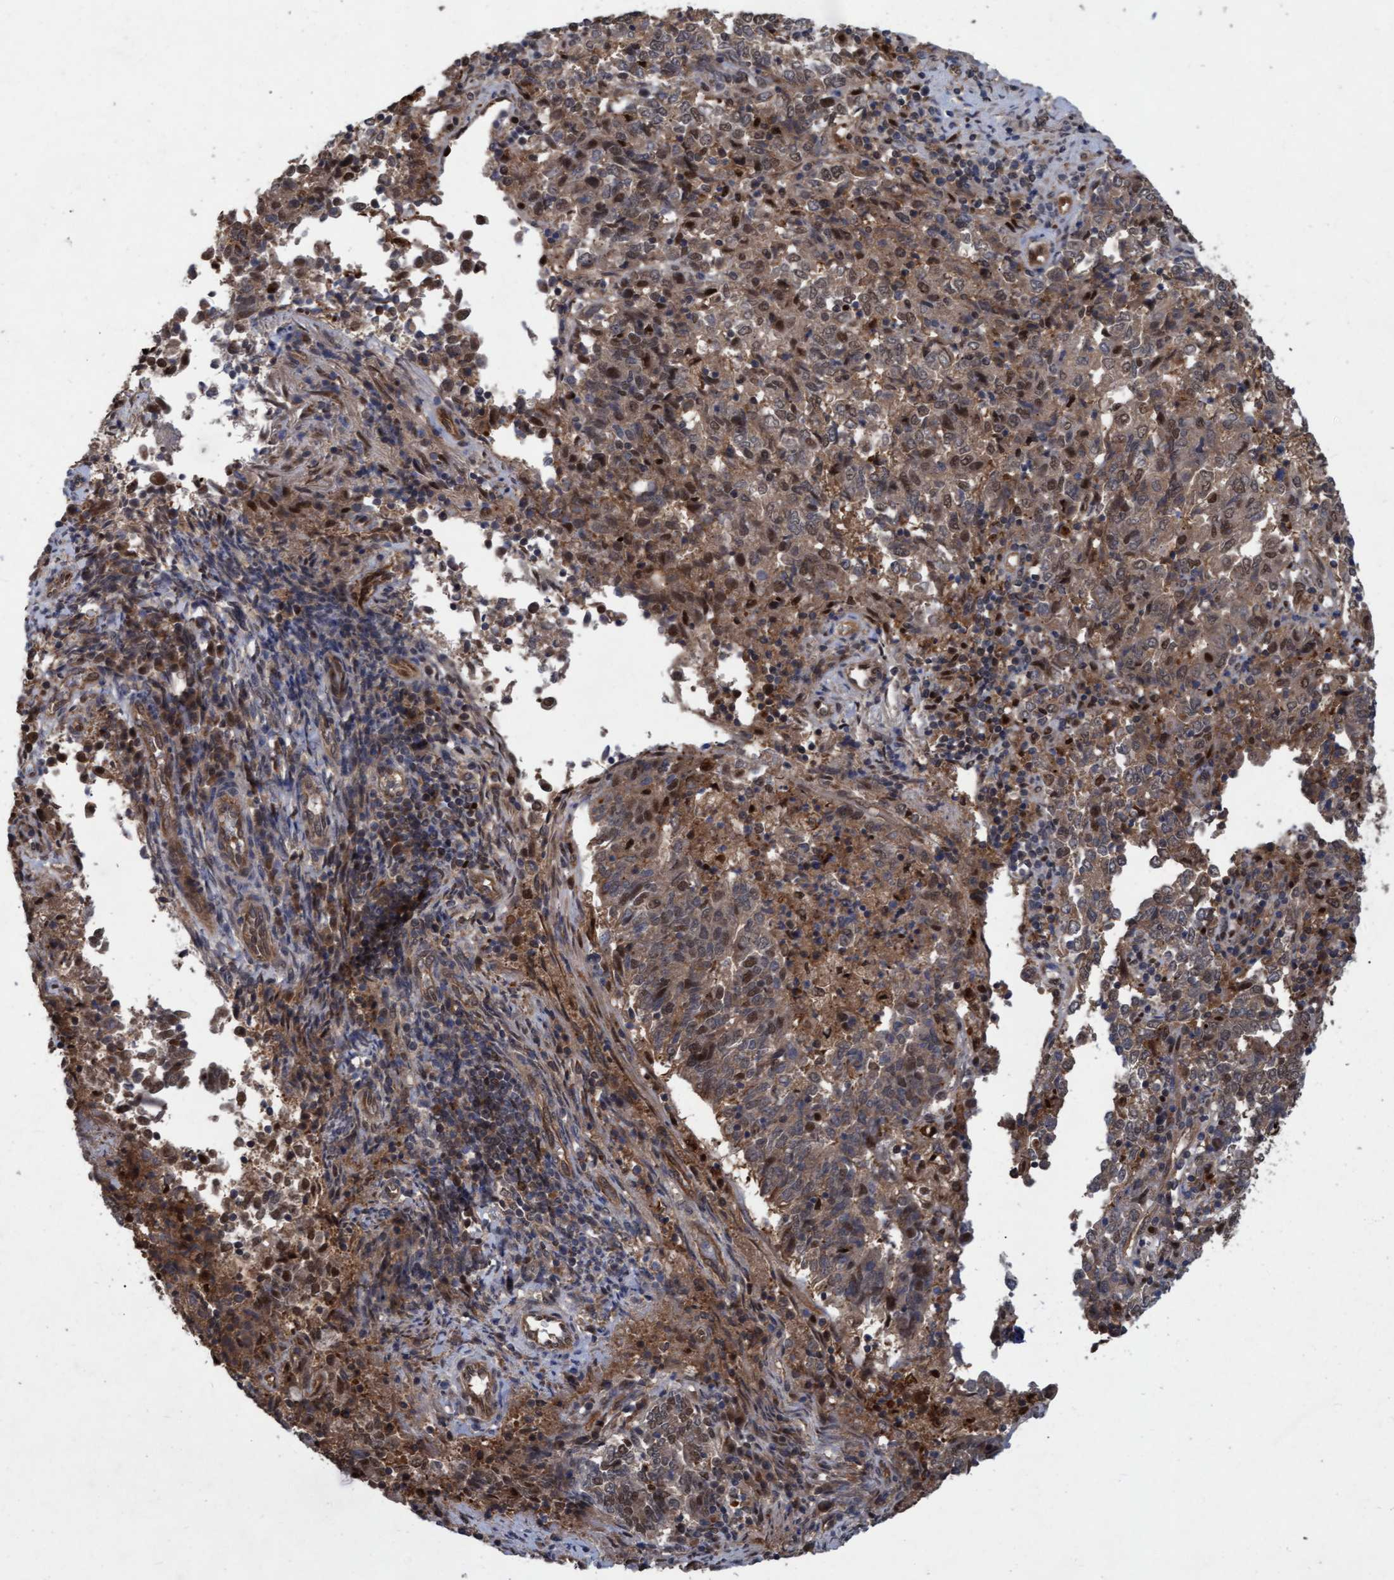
{"staining": {"intensity": "moderate", "quantity": ">75%", "location": "cytoplasmic/membranous,nuclear"}, "tissue": "endometrial cancer", "cell_type": "Tumor cells", "image_type": "cancer", "snomed": [{"axis": "morphology", "description": "Adenocarcinoma, NOS"}, {"axis": "topography", "description": "Endometrium"}], "caption": "This photomicrograph demonstrates immunohistochemistry (IHC) staining of human endometrial cancer, with medium moderate cytoplasmic/membranous and nuclear expression in about >75% of tumor cells.", "gene": "PSMB6", "patient": {"sex": "female", "age": 80}}